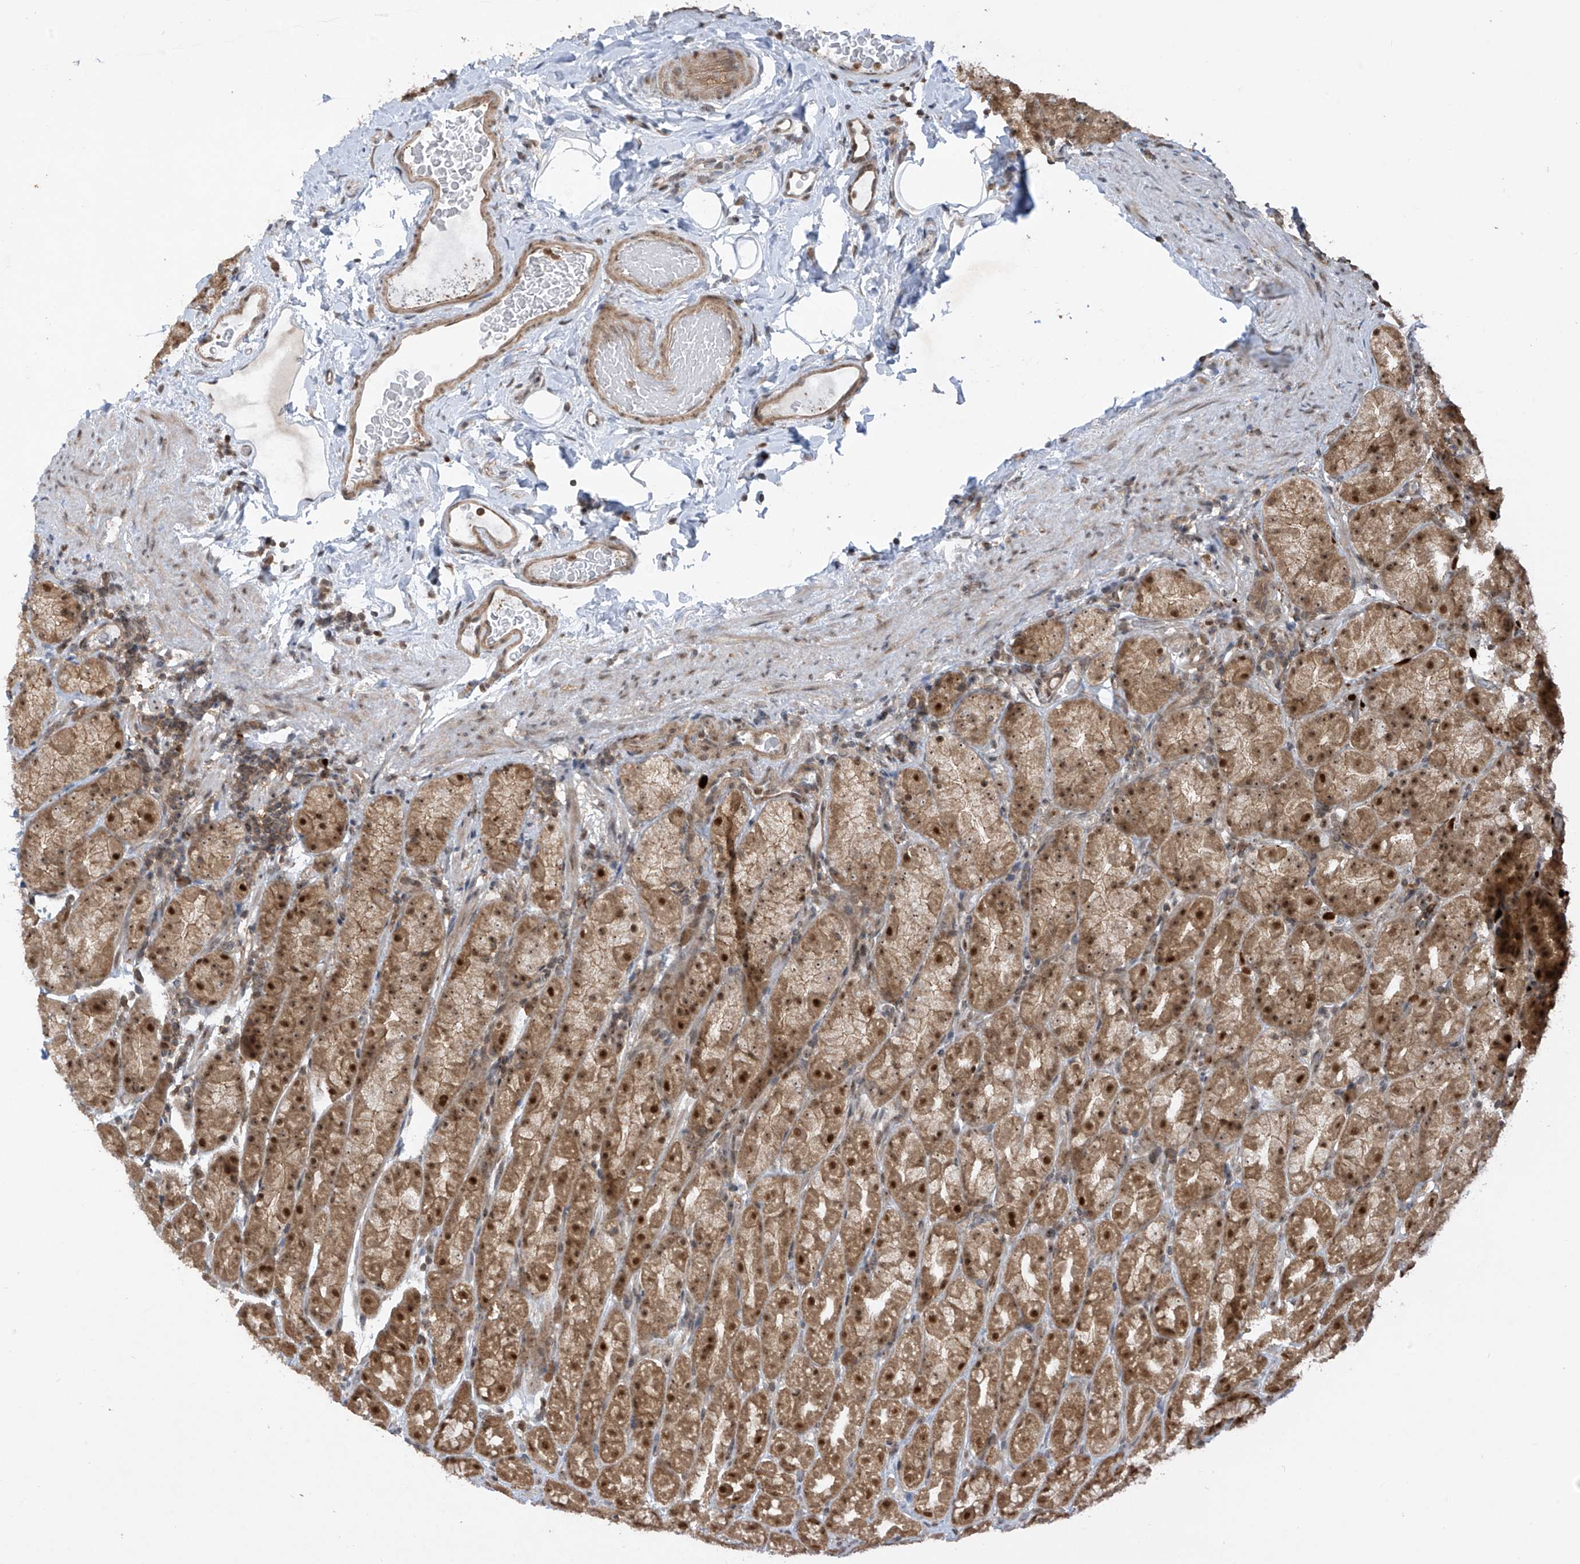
{"staining": {"intensity": "strong", "quantity": "25%-75%", "location": "cytoplasmic/membranous,nuclear"}, "tissue": "stomach", "cell_type": "Glandular cells", "image_type": "normal", "snomed": [{"axis": "morphology", "description": "Normal tissue, NOS"}, {"axis": "topography", "description": "Stomach, upper"}], "caption": "Immunohistochemistry (DAB) staining of normal human stomach shows strong cytoplasmic/membranous,nuclear protein expression in approximately 25%-75% of glandular cells. Nuclei are stained in blue.", "gene": "REPIN1", "patient": {"sex": "male", "age": 68}}